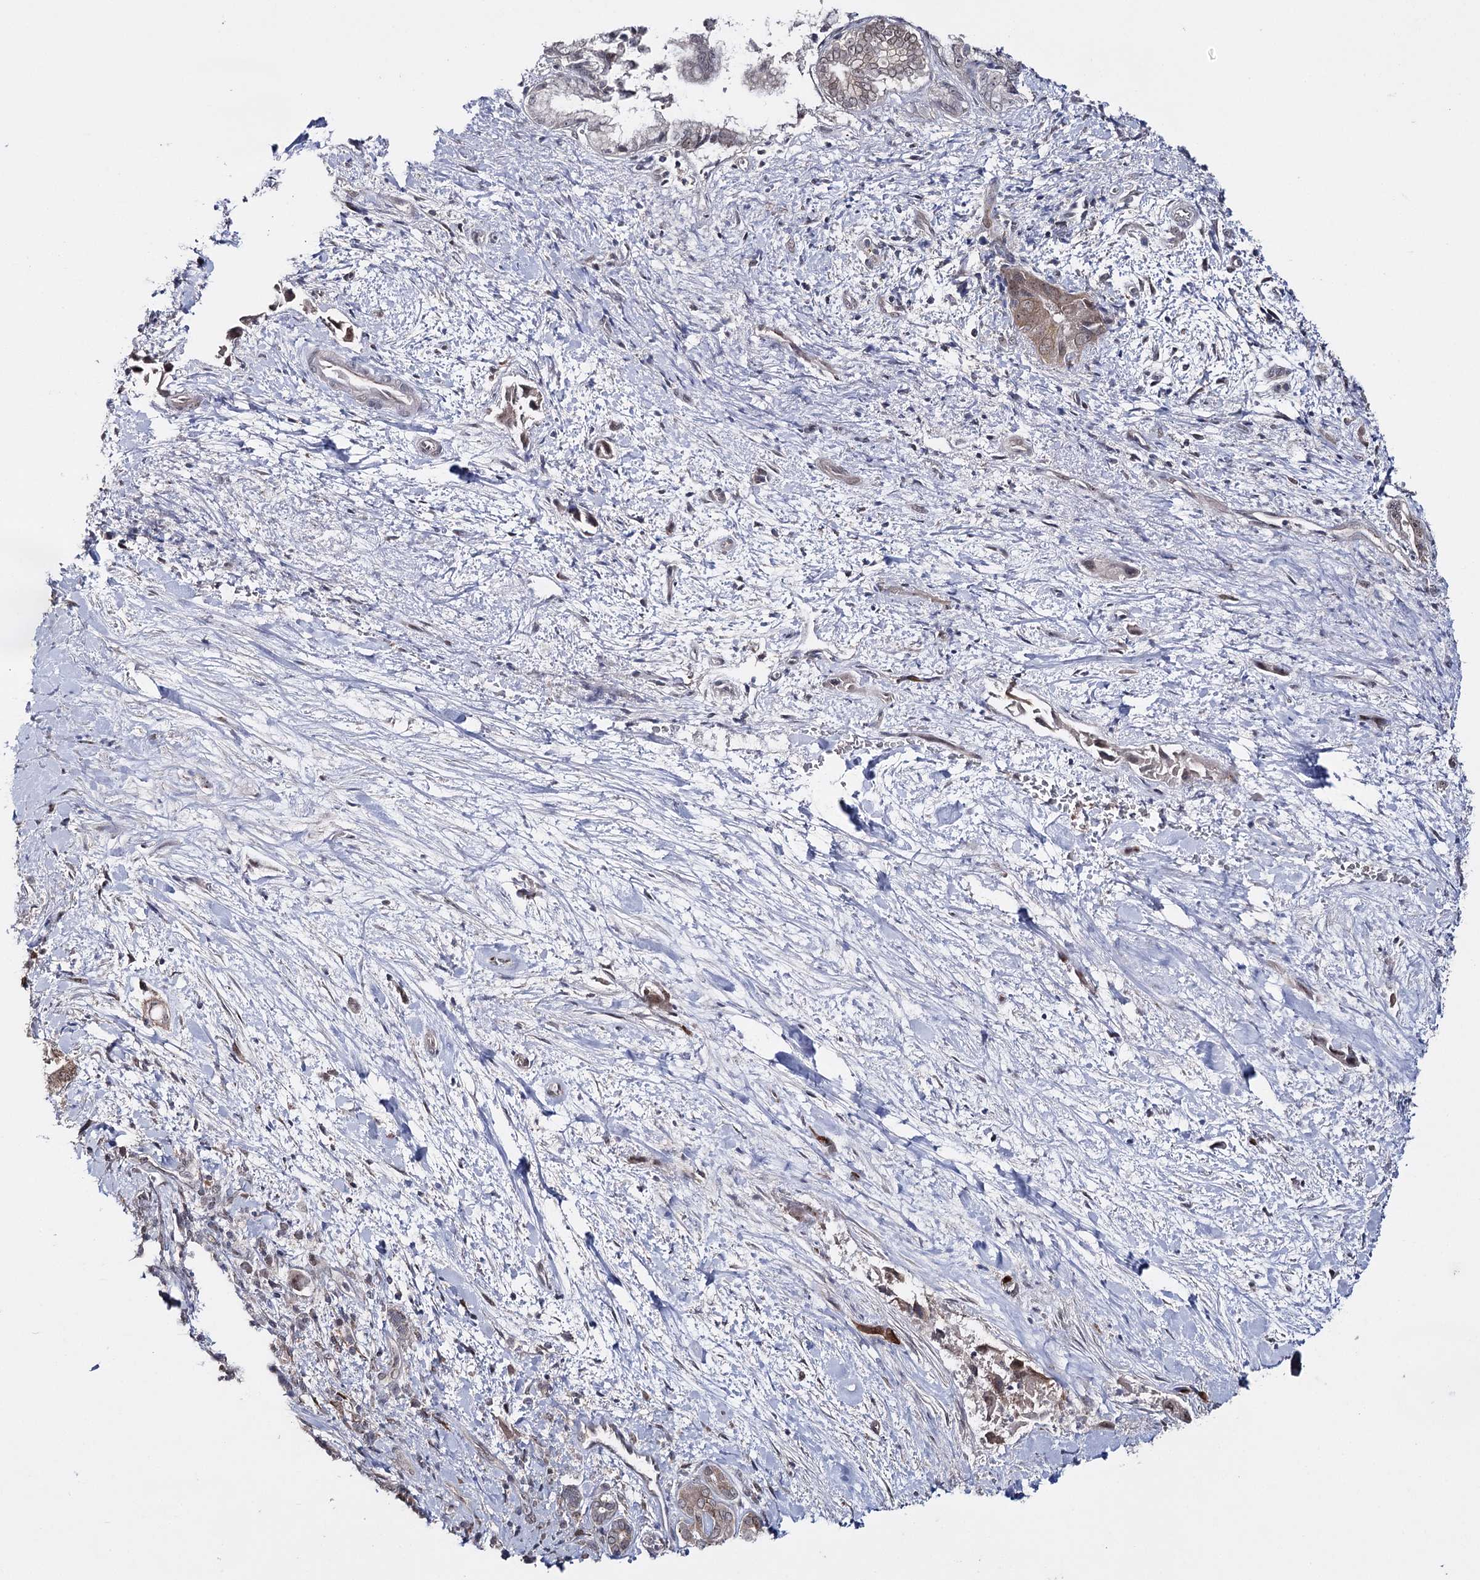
{"staining": {"intensity": "moderate", "quantity": "25%-75%", "location": "cytoplasmic/membranous,nuclear"}, "tissue": "pancreatic cancer", "cell_type": "Tumor cells", "image_type": "cancer", "snomed": [{"axis": "morphology", "description": "Adenocarcinoma, NOS"}, {"axis": "topography", "description": "Pancreas"}], "caption": "Protein expression analysis of human pancreatic cancer reveals moderate cytoplasmic/membranous and nuclear positivity in approximately 25%-75% of tumor cells. The staining was performed using DAB to visualize the protein expression in brown, while the nuclei were stained in blue with hematoxylin (Magnification: 20x).", "gene": "HSD11B2", "patient": {"sex": "female", "age": 78}}